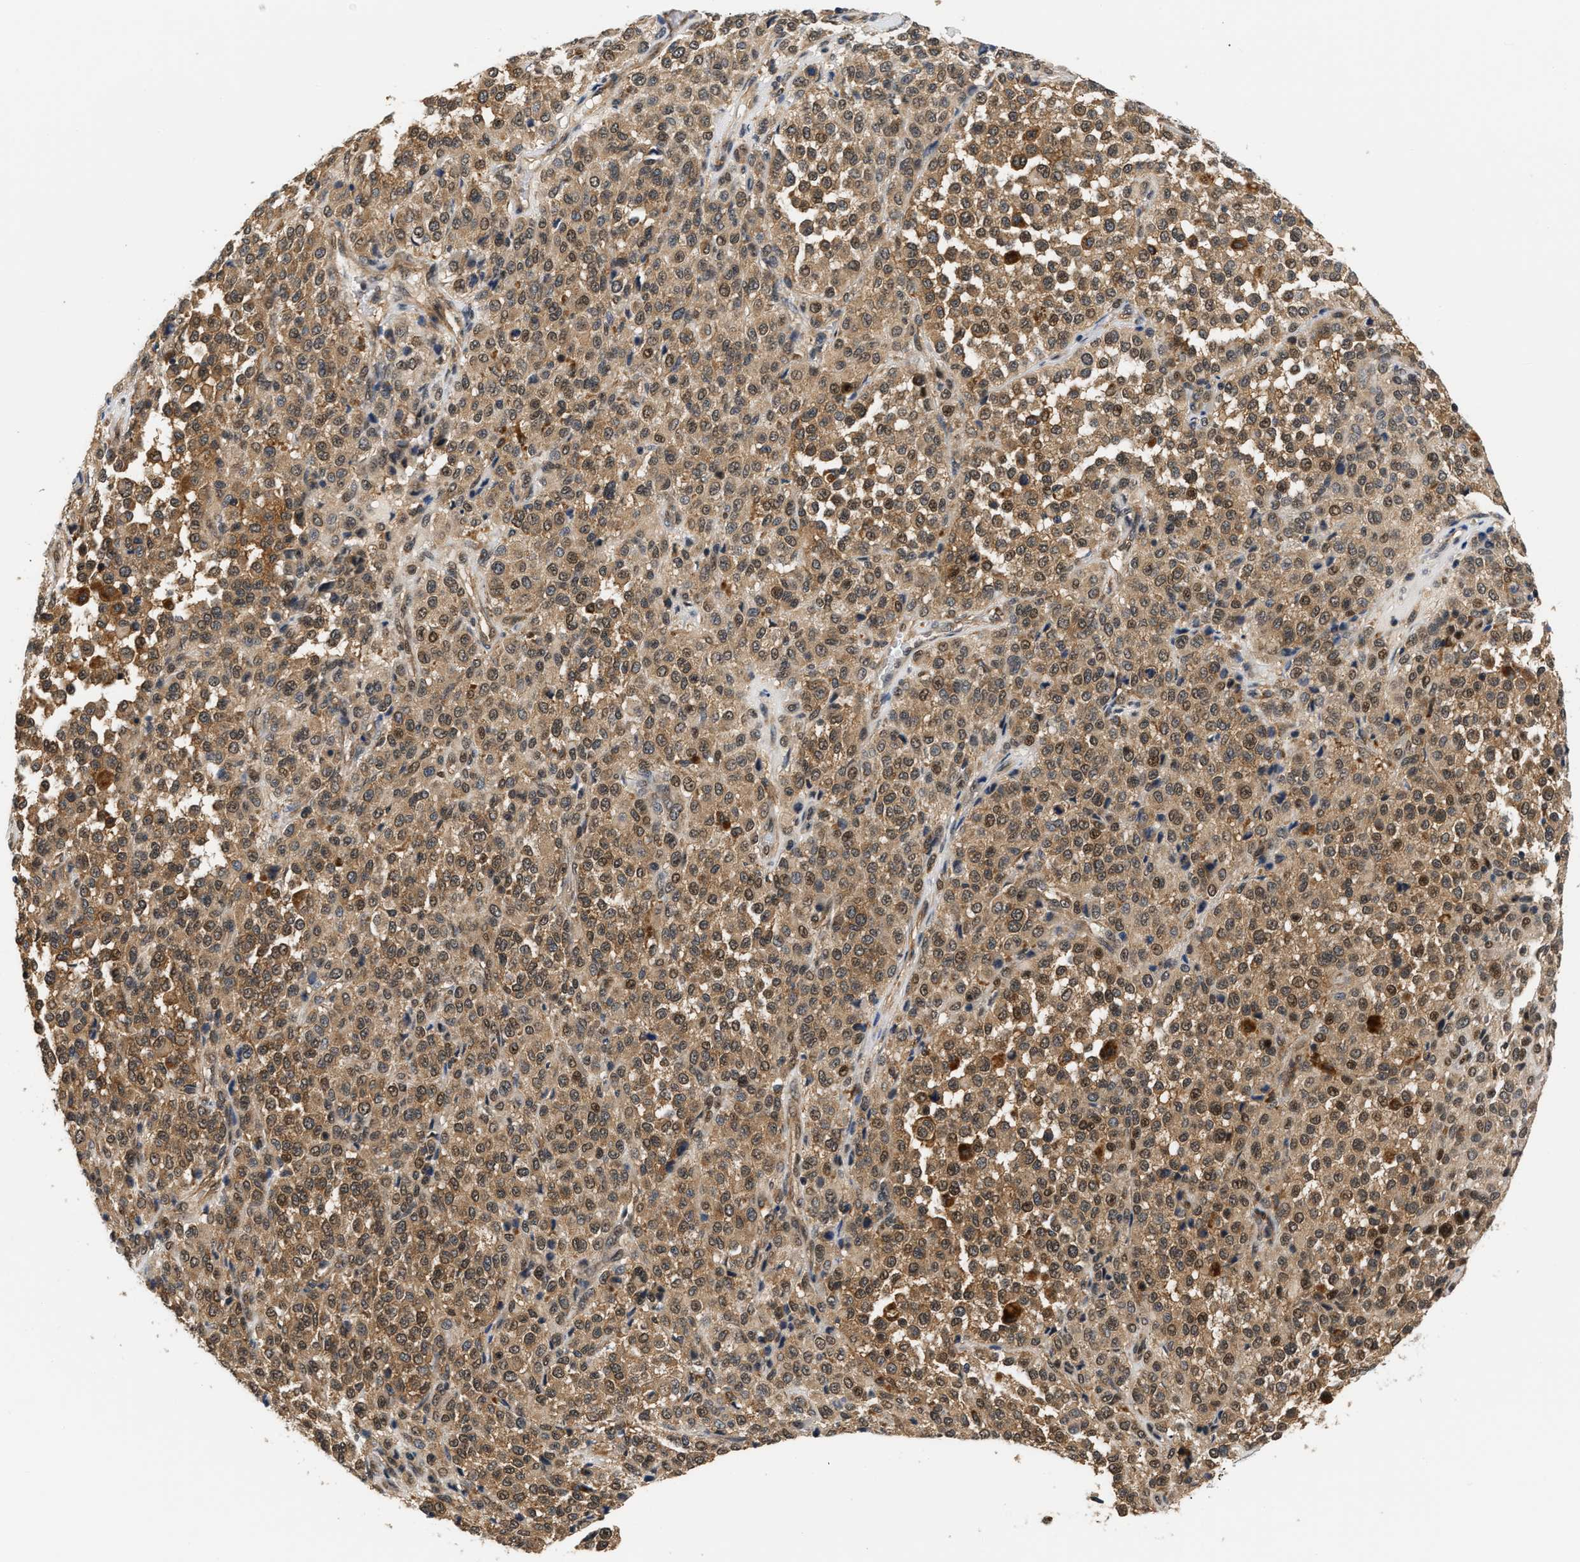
{"staining": {"intensity": "moderate", "quantity": ">75%", "location": "cytoplasmic/membranous,nuclear"}, "tissue": "melanoma", "cell_type": "Tumor cells", "image_type": "cancer", "snomed": [{"axis": "morphology", "description": "Malignant melanoma, Metastatic site"}, {"axis": "topography", "description": "Pancreas"}], "caption": "Melanoma was stained to show a protein in brown. There is medium levels of moderate cytoplasmic/membranous and nuclear expression in approximately >75% of tumor cells. The staining was performed using DAB to visualize the protein expression in brown, while the nuclei were stained in blue with hematoxylin (Magnification: 20x).", "gene": "LARP6", "patient": {"sex": "female", "age": 30}}